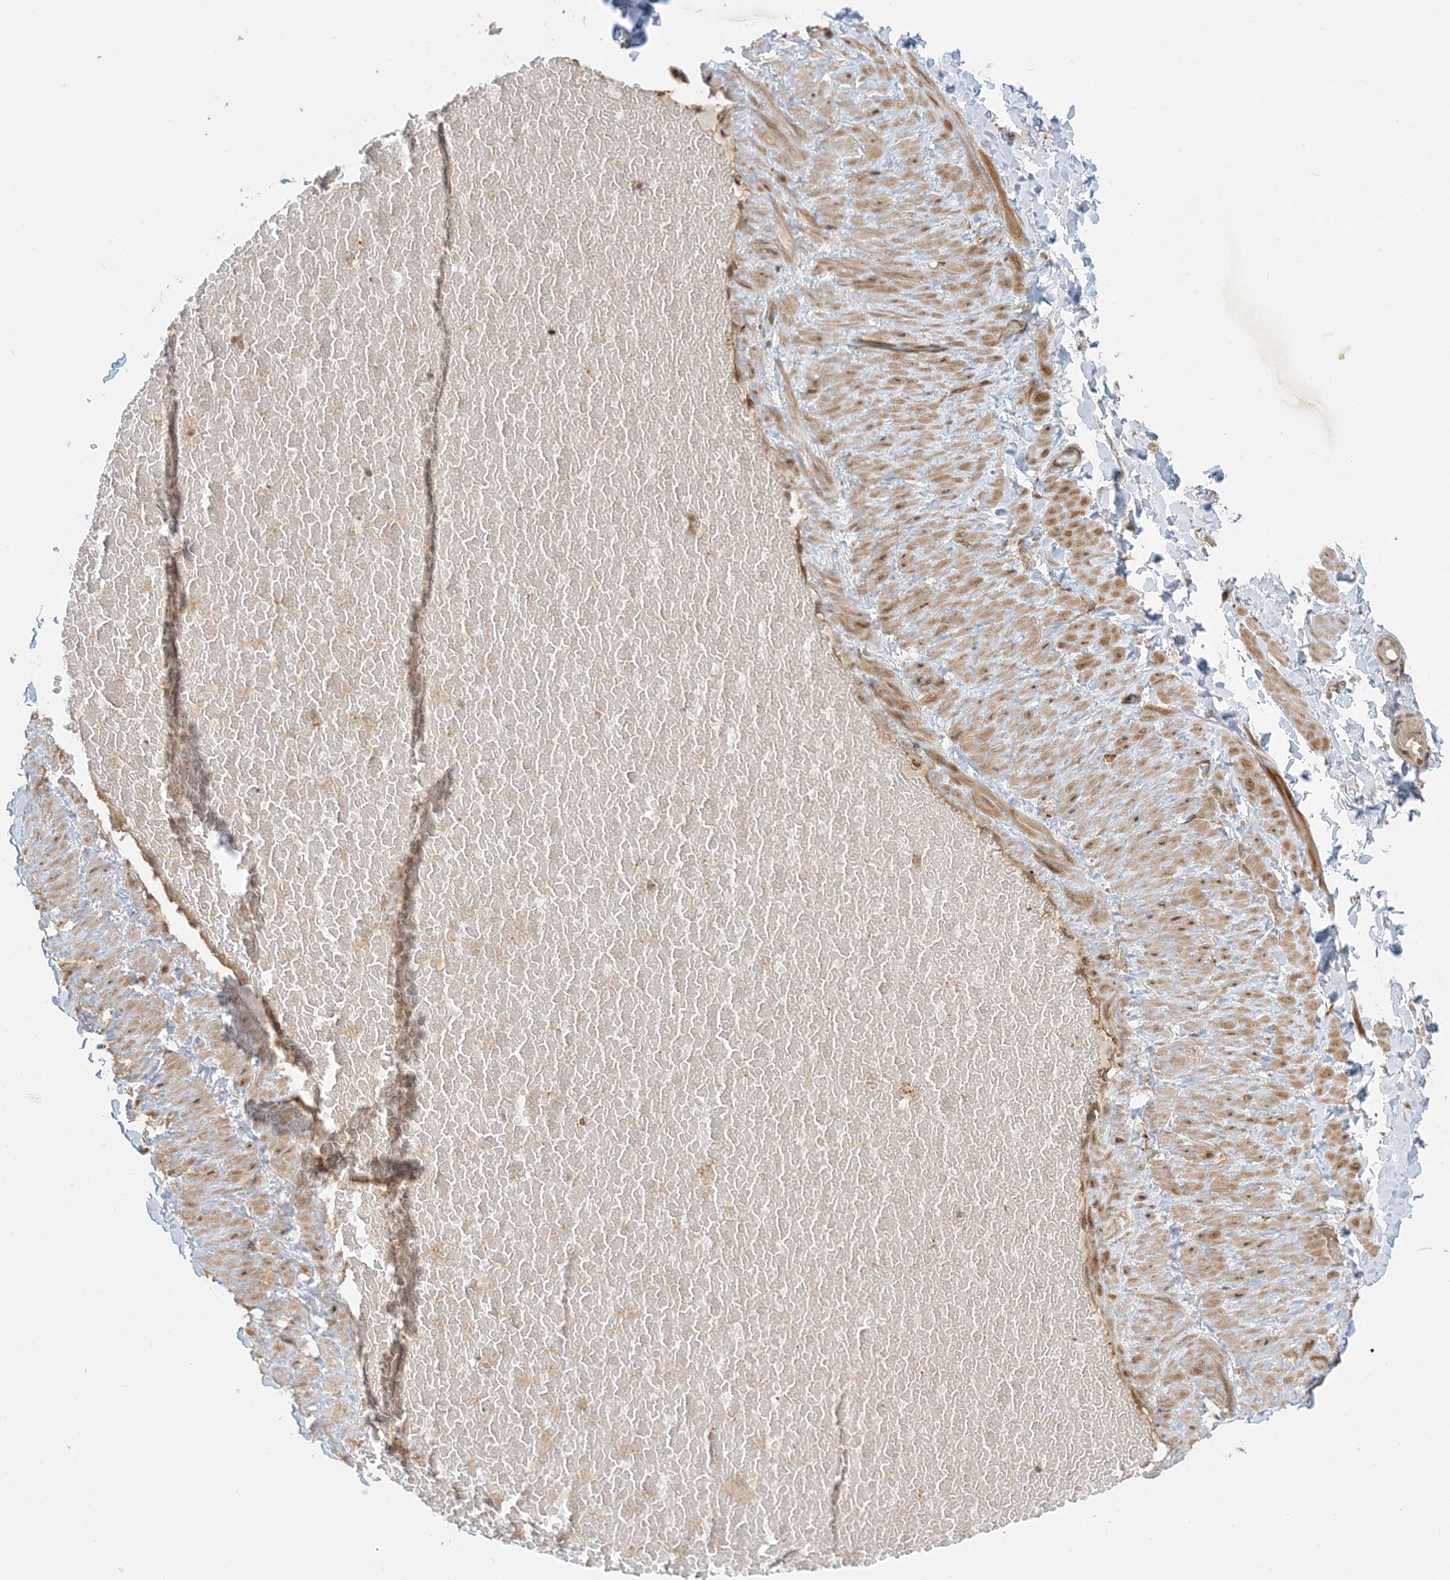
{"staining": {"intensity": "weak", "quantity": "25%-75%", "location": "cytoplasmic/membranous"}, "tissue": "adipose tissue", "cell_type": "Adipocytes", "image_type": "normal", "snomed": [{"axis": "morphology", "description": "Normal tissue, NOS"}, {"axis": "topography", "description": "Adipose tissue"}, {"axis": "topography", "description": "Vascular tissue"}, {"axis": "topography", "description": "Peripheral nerve tissue"}], "caption": "Immunohistochemical staining of unremarkable human adipose tissue displays weak cytoplasmic/membranous protein positivity in about 25%-75% of adipocytes.", "gene": "METTL21A", "patient": {"sex": "male", "age": 25}}